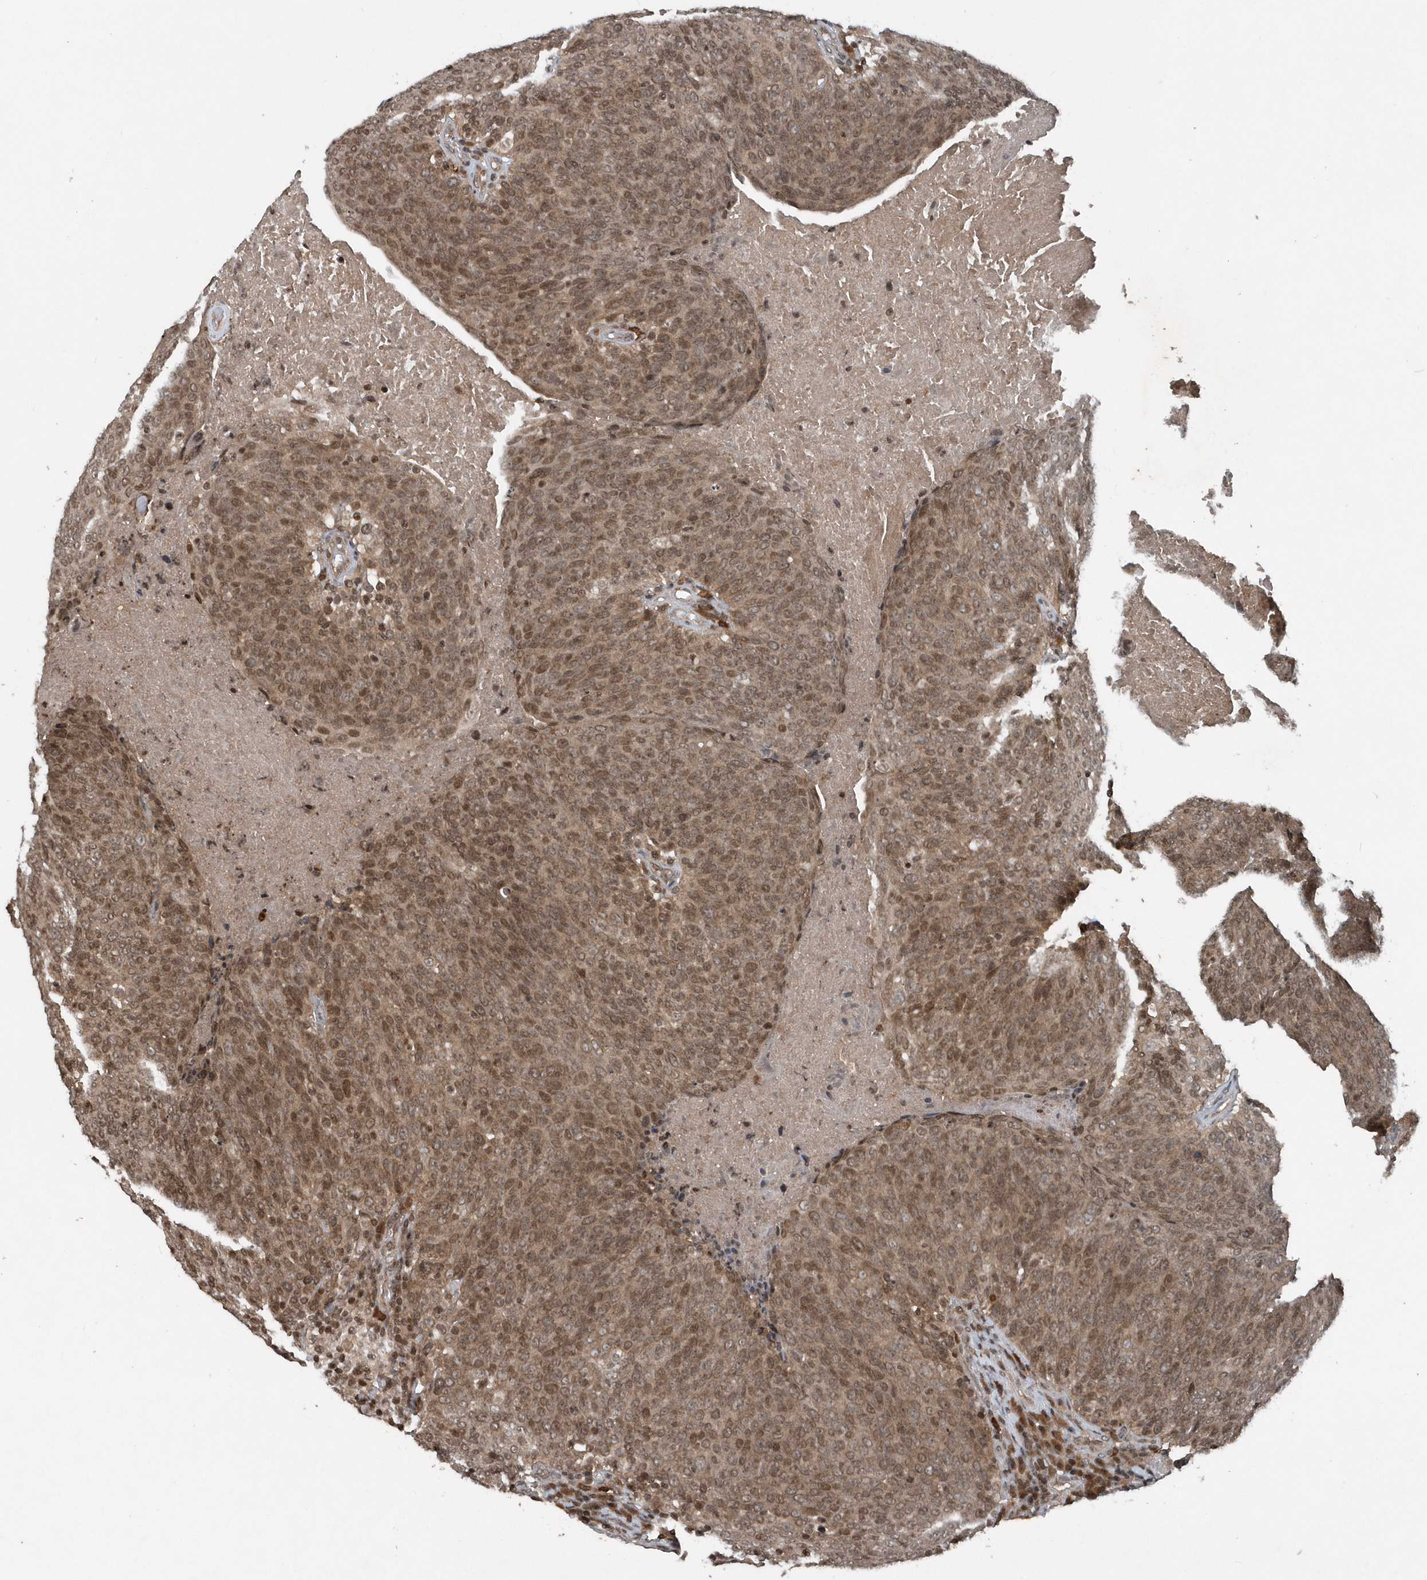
{"staining": {"intensity": "moderate", "quantity": ">75%", "location": "cytoplasmic/membranous,nuclear"}, "tissue": "head and neck cancer", "cell_type": "Tumor cells", "image_type": "cancer", "snomed": [{"axis": "morphology", "description": "Squamous cell carcinoma, NOS"}, {"axis": "morphology", "description": "Squamous cell carcinoma, metastatic, NOS"}, {"axis": "topography", "description": "Lymph node"}, {"axis": "topography", "description": "Head-Neck"}], "caption": "A high-resolution photomicrograph shows immunohistochemistry (IHC) staining of head and neck metastatic squamous cell carcinoma, which shows moderate cytoplasmic/membranous and nuclear staining in about >75% of tumor cells.", "gene": "EIF2B1", "patient": {"sex": "male", "age": 62}}